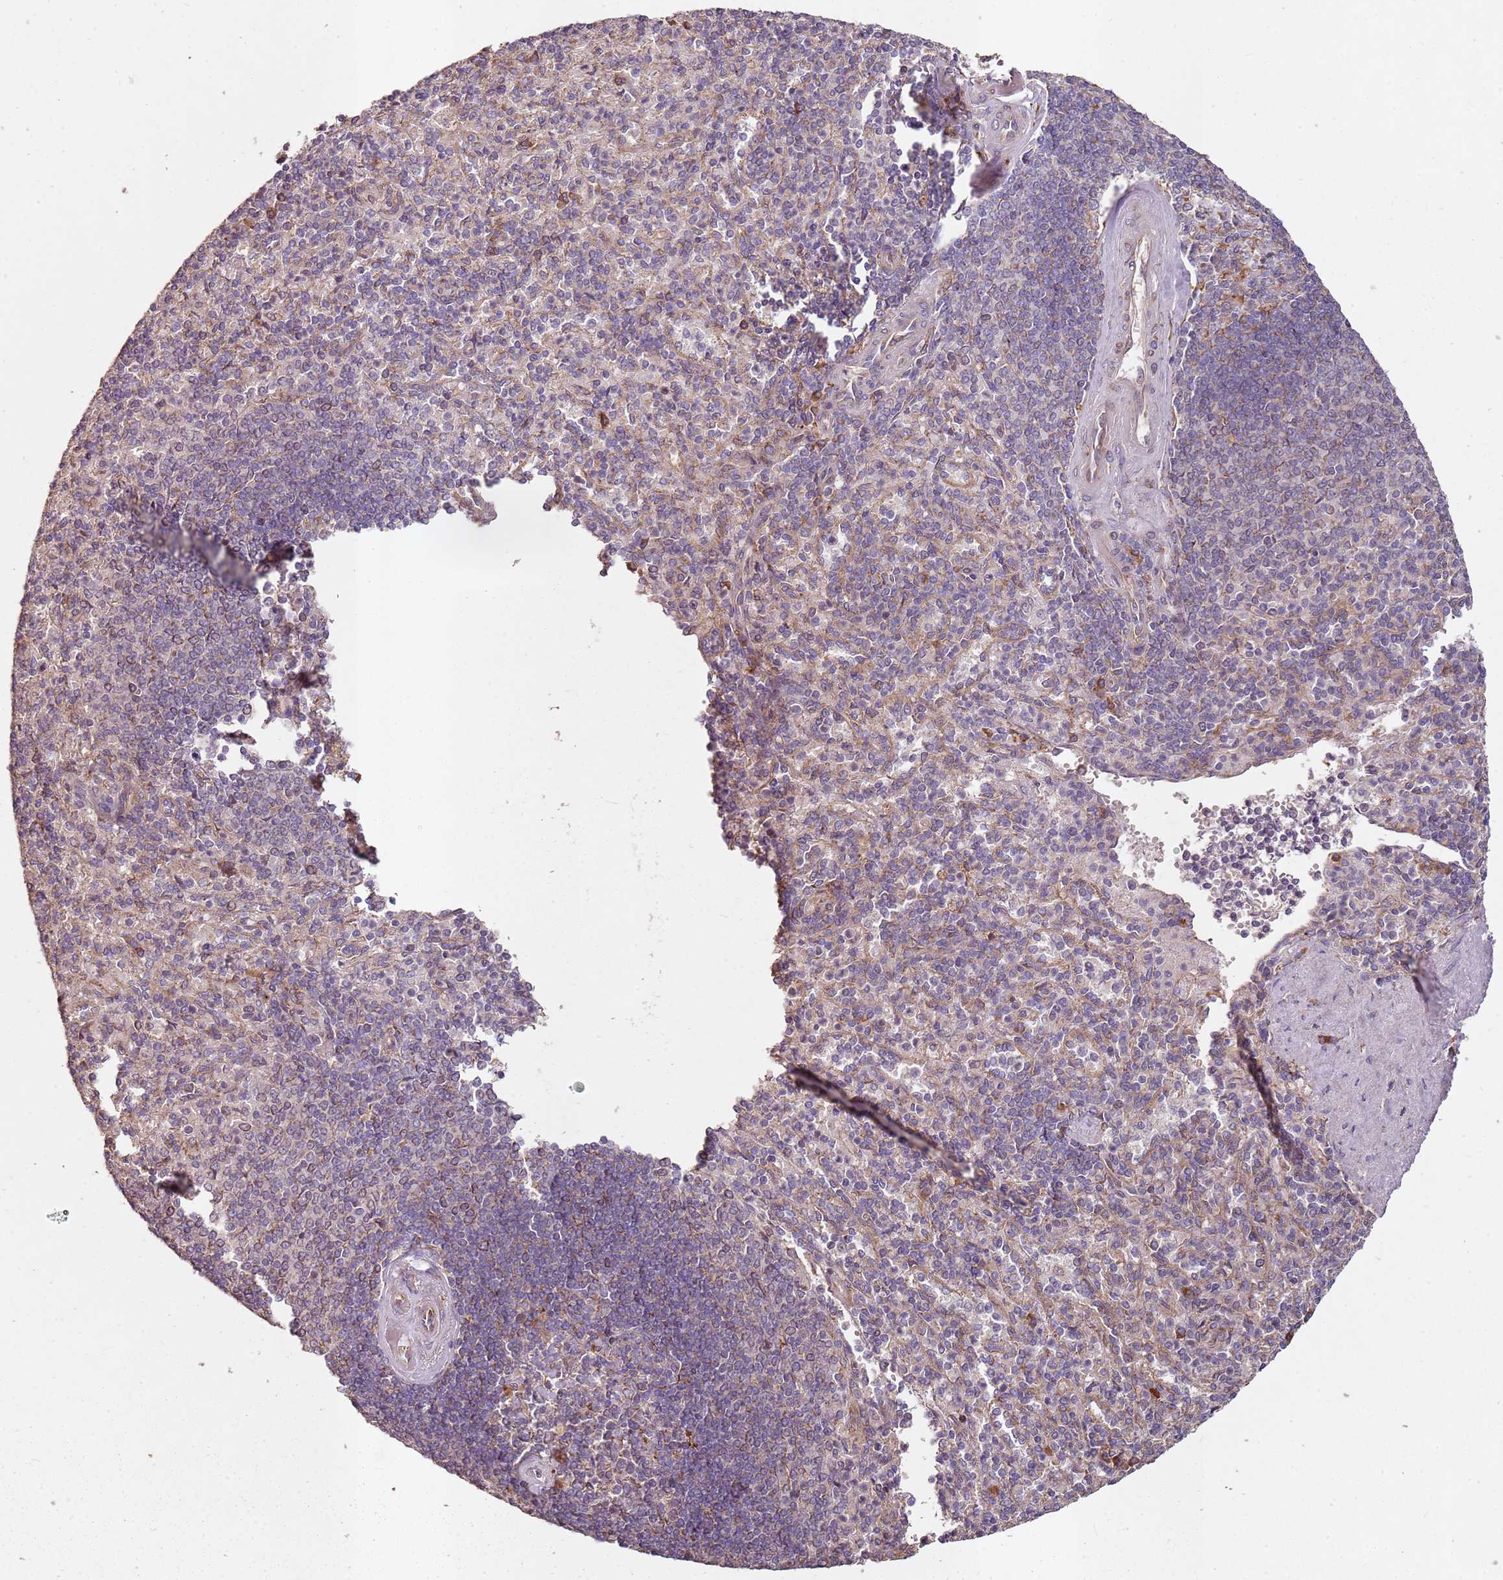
{"staining": {"intensity": "moderate", "quantity": "<25%", "location": "cytoplasmic/membranous"}, "tissue": "spleen", "cell_type": "Cells in red pulp", "image_type": "normal", "snomed": [{"axis": "morphology", "description": "Normal tissue, NOS"}, {"axis": "topography", "description": "Spleen"}], "caption": "Immunohistochemistry (DAB (3,3'-diaminobenzidine)) staining of benign spleen displays moderate cytoplasmic/membranous protein positivity in about <25% of cells in red pulp. Using DAB (brown) and hematoxylin (blue) stains, captured at high magnification using brightfield microscopy.", "gene": "ARFRP1", "patient": {"sex": "male", "age": 82}}